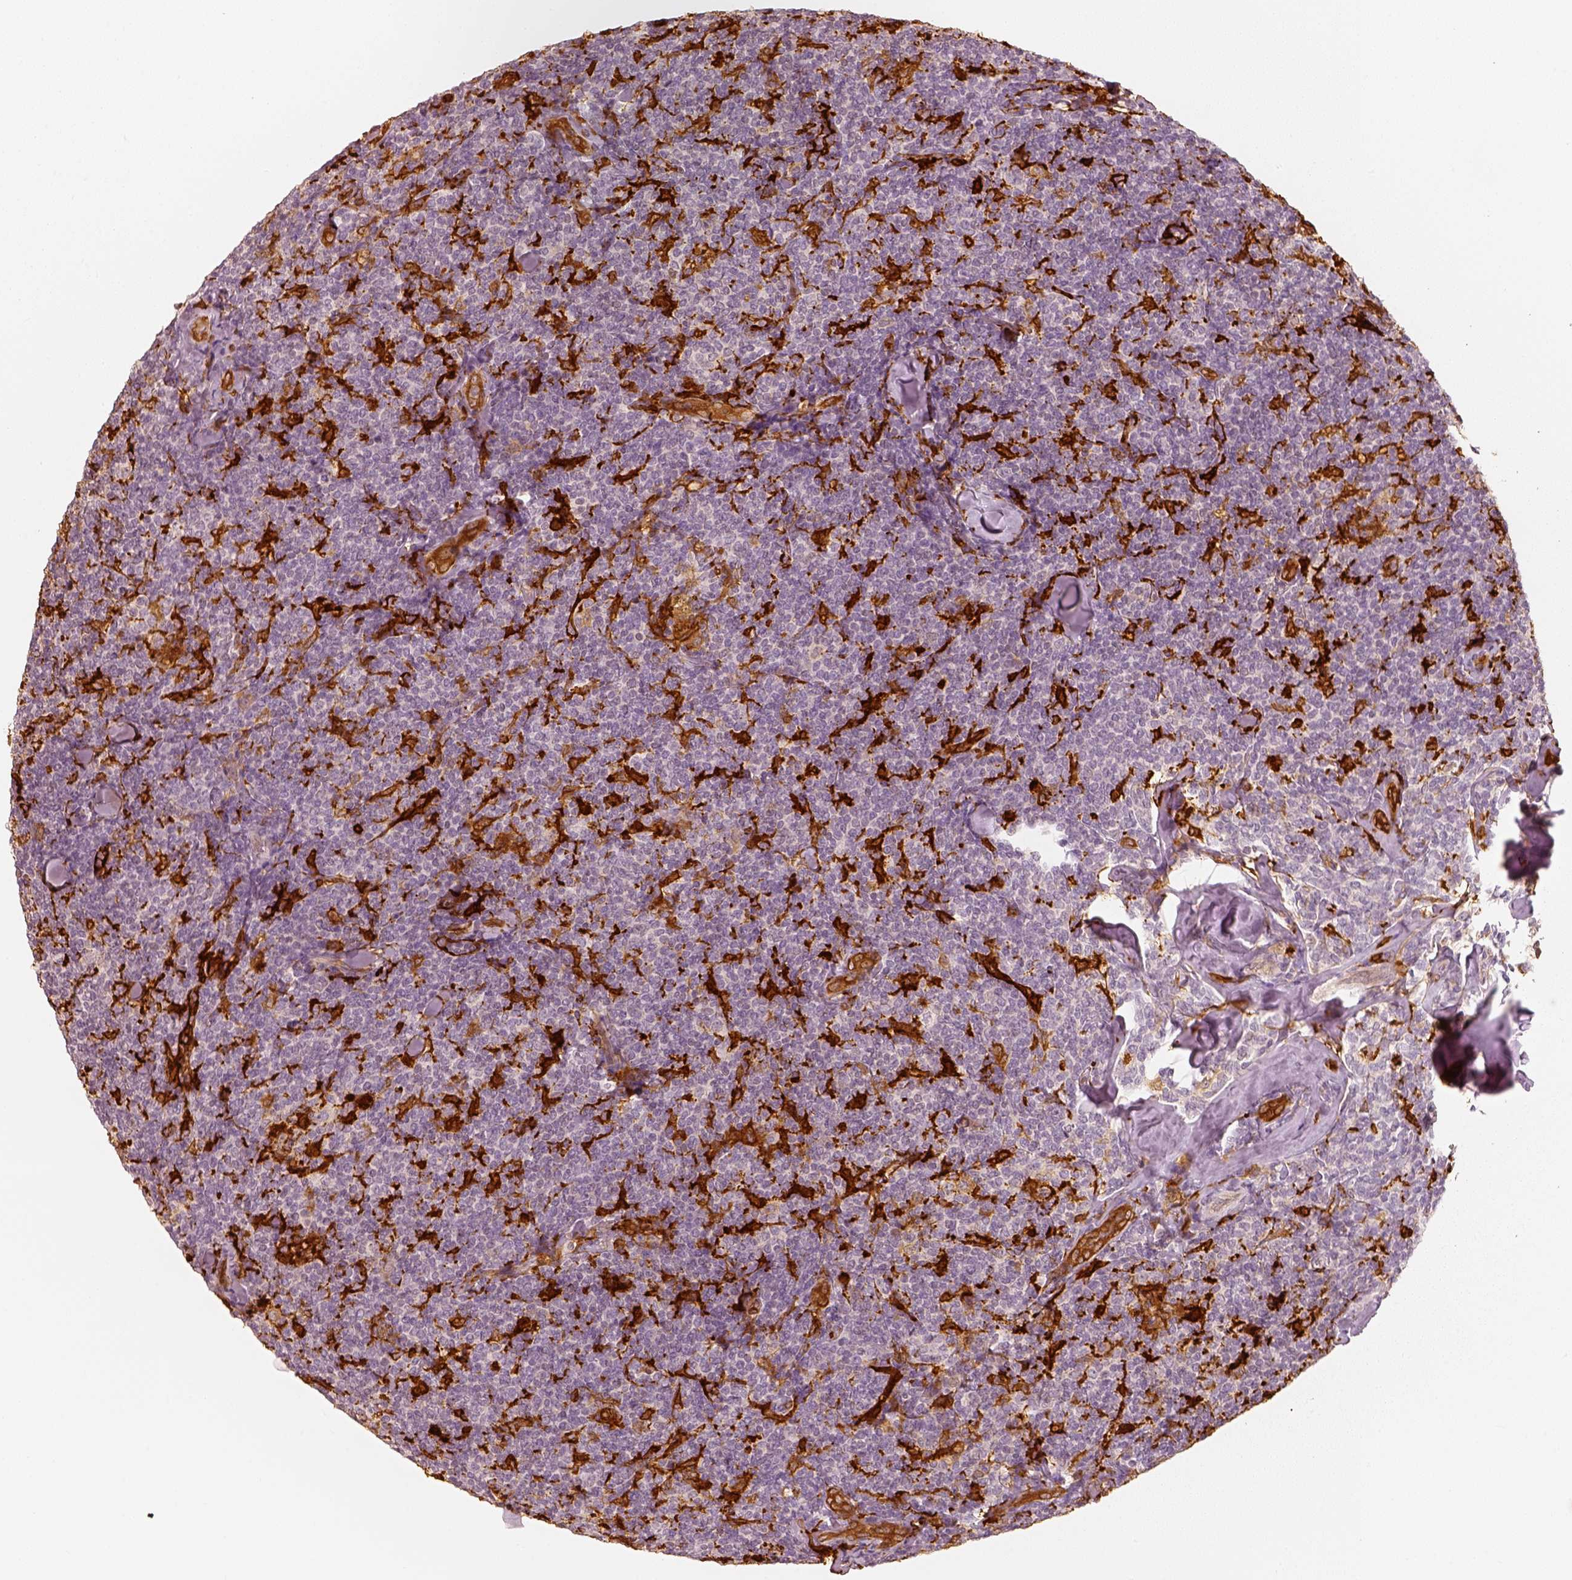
{"staining": {"intensity": "negative", "quantity": "none", "location": "none"}, "tissue": "lymphoma", "cell_type": "Tumor cells", "image_type": "cancer", "snomed": [{"axis": "morphology", "description": "Malignant lymphoma, non-Hodgkin's type, Low grade"}, {"axis": "topography", "description": "Lymph node"}], "caption": "Lymphoma stained for a protein using immunohistochemistry (IHC) shows no positivity tumor cells.", "gene": "FSCN1", "patient": {"sex": "female", "age": 56}}